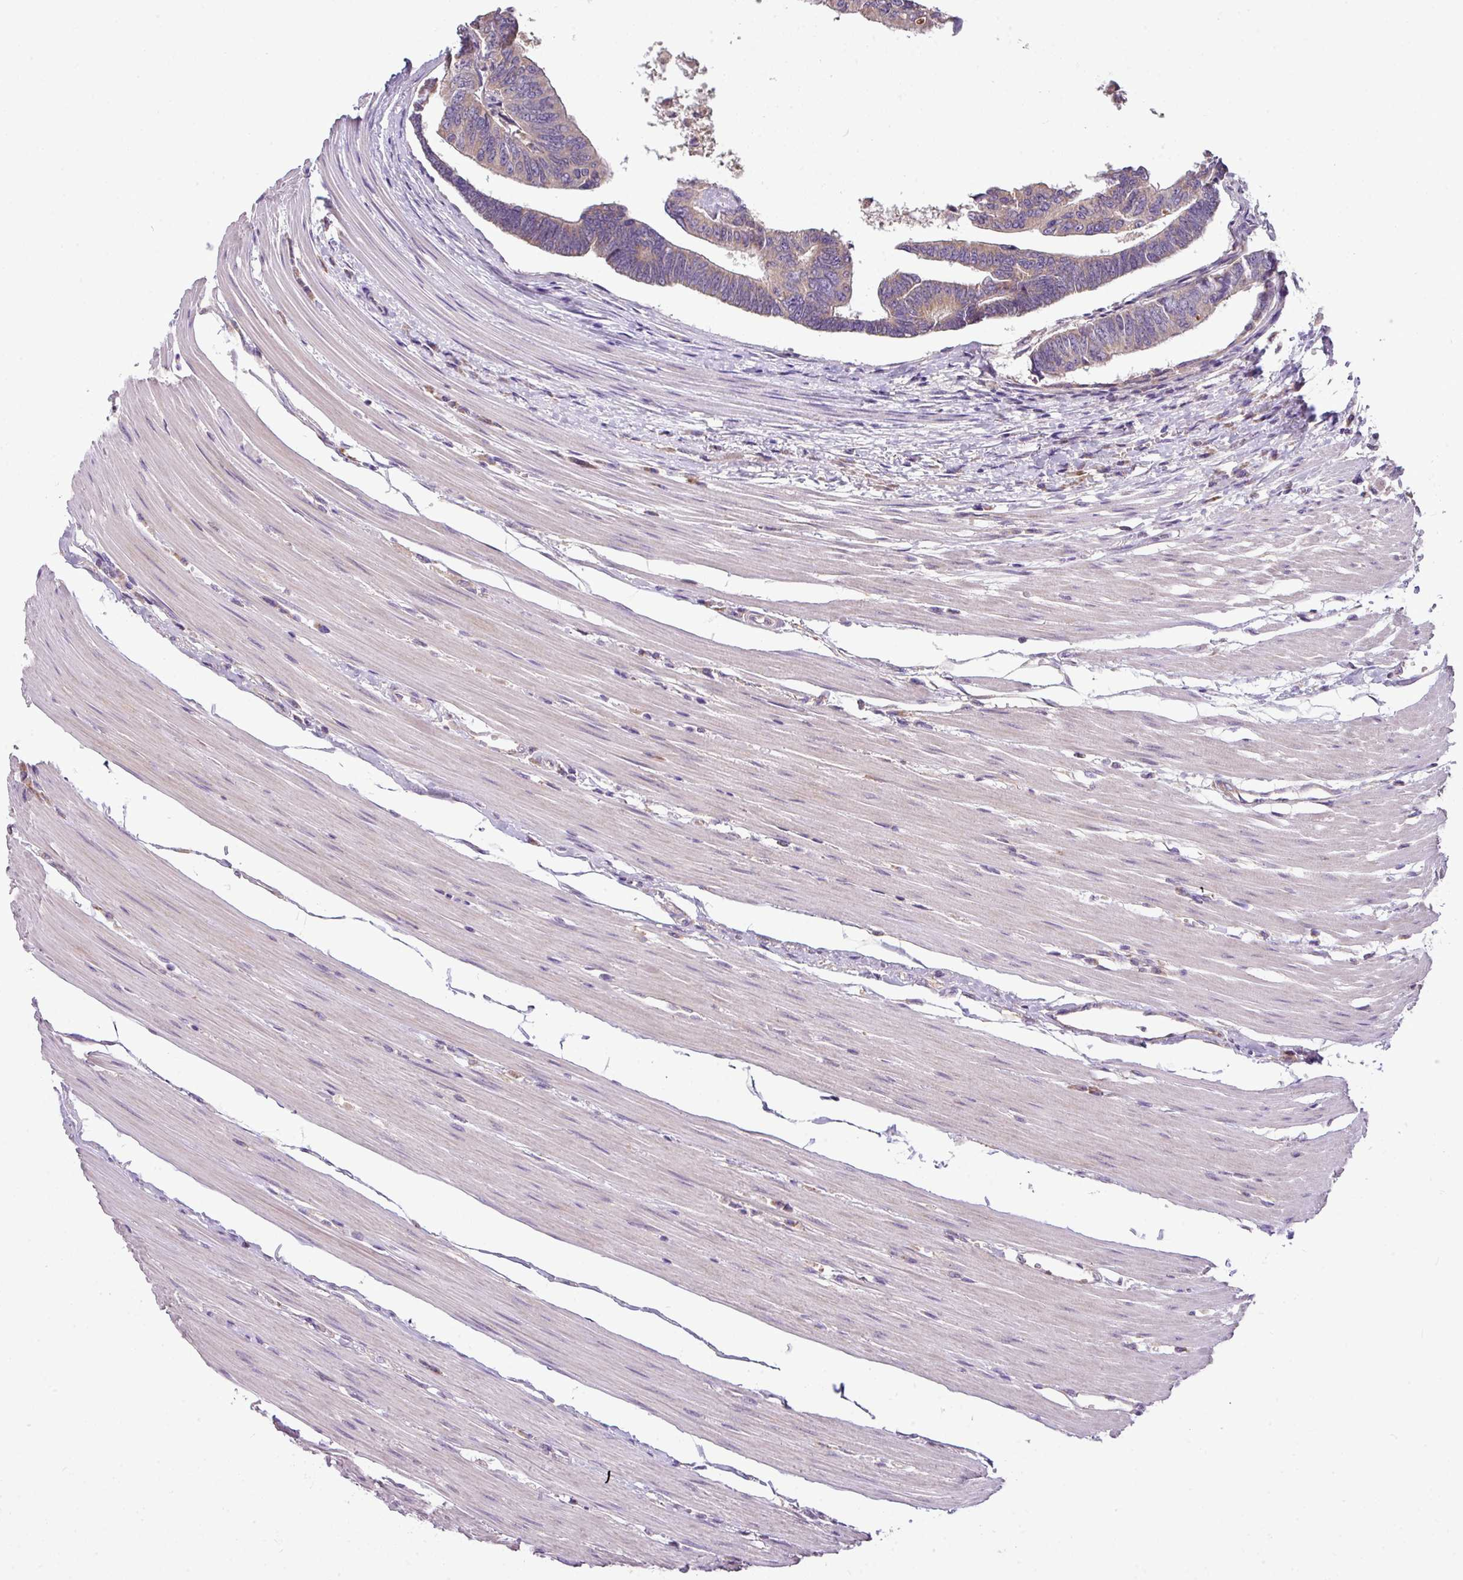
{"staining": {"intensity": "weak", "quantity": "<25%", "location": "cytoplasmic/membranous"}, "tissue": "colorectal cancer", "cell_type": "Tumor cells", "image_type": "cancer", "snomed": [{"axis": "morphology", "description": "Adenocarcinoma, NOS"}, {"axis": "topography", "description": "Rectum"}], "caption": "An image of human colorectal cancer is negative for staining in tumor cells.", "gene": "LRRC9", "patient": {"sex": "female", "age": 65}}